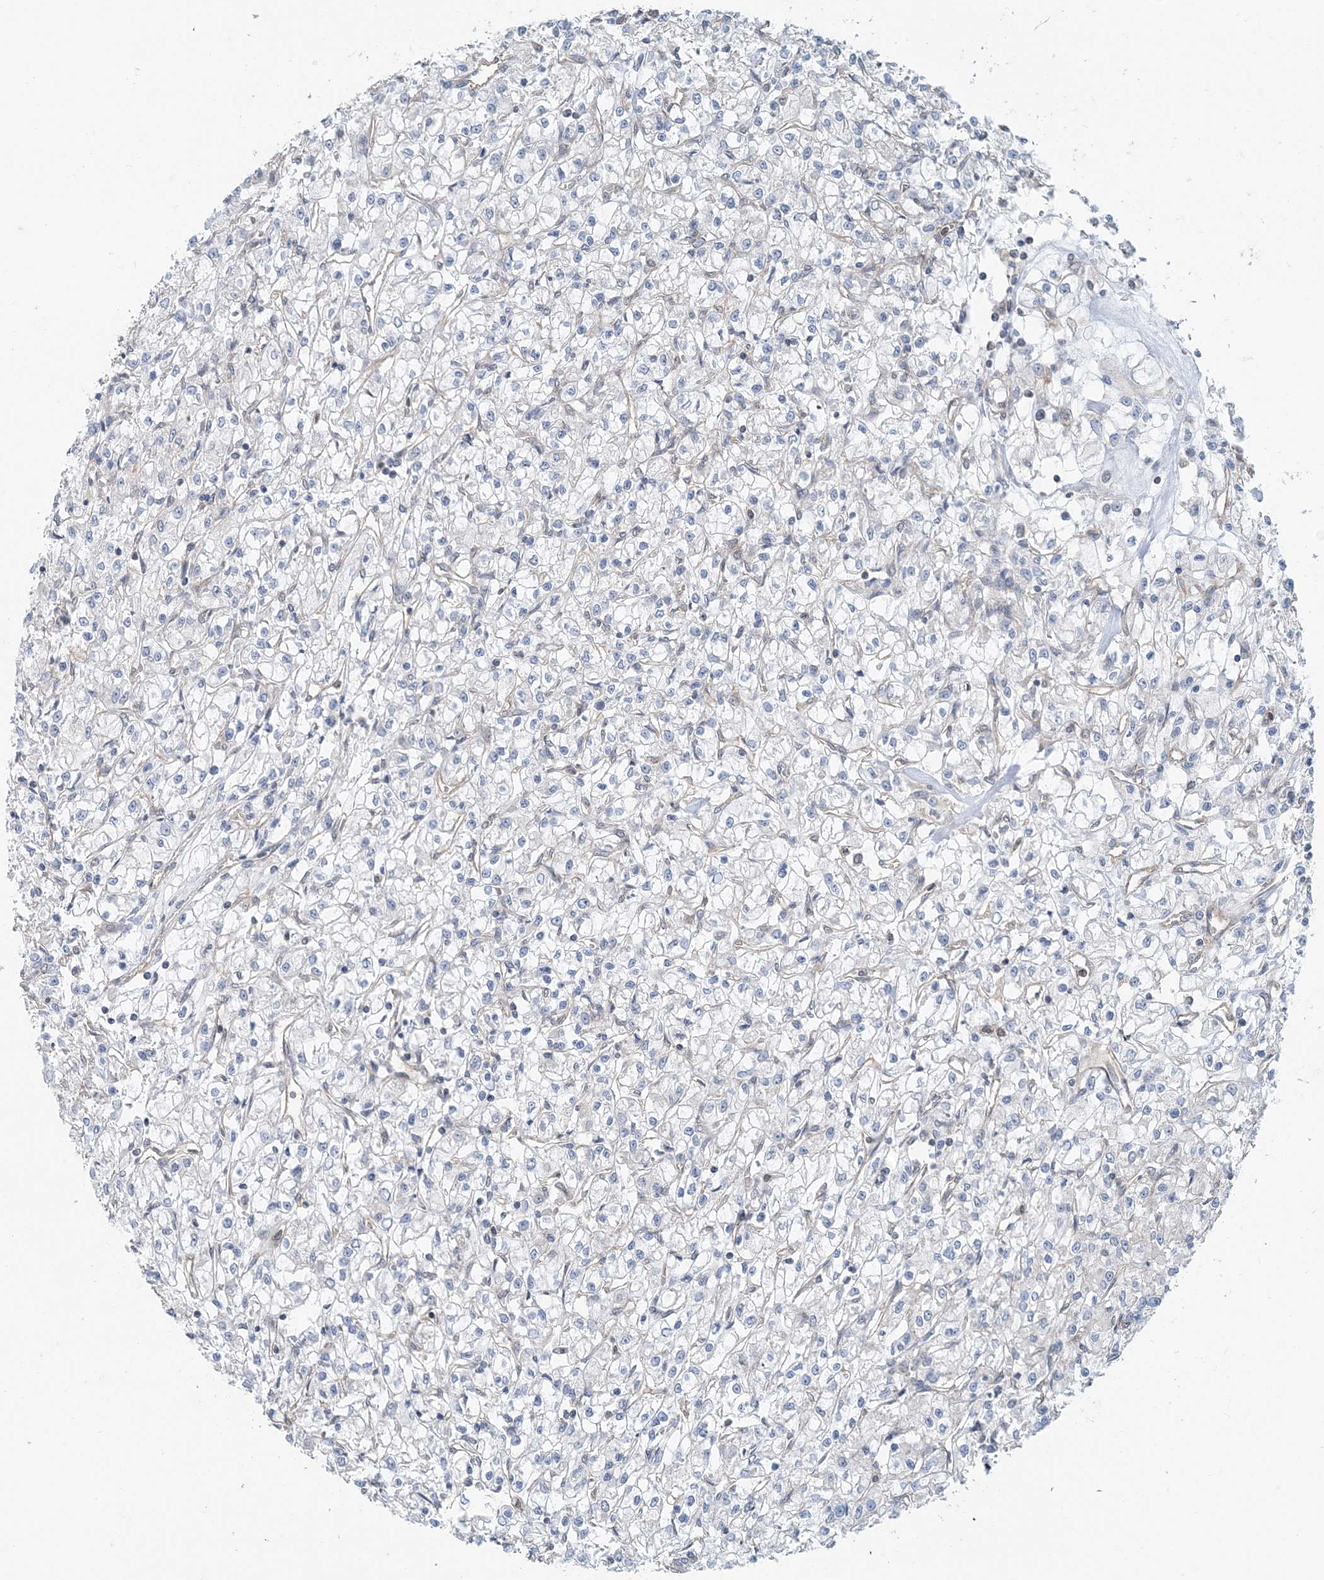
{"staining": {"intensity": "negative", "quantity": "none", "location": "none"}, "tissue": "renal cancer", "cell_type": "Tumor cells", "image_type": "cancer", "snomed": [{"axis": "morphology", "description": "Adenocarcinoma, NOS"}, {"axis": "topography", "description": "Kidney"}], "caption": "This is an immunohistochemistry image of renal cancer (adenocarcinoma). There is no positivity in tumor cells.", "gene": "MOB4", "patient": {"sex": "female", "age": 59}}